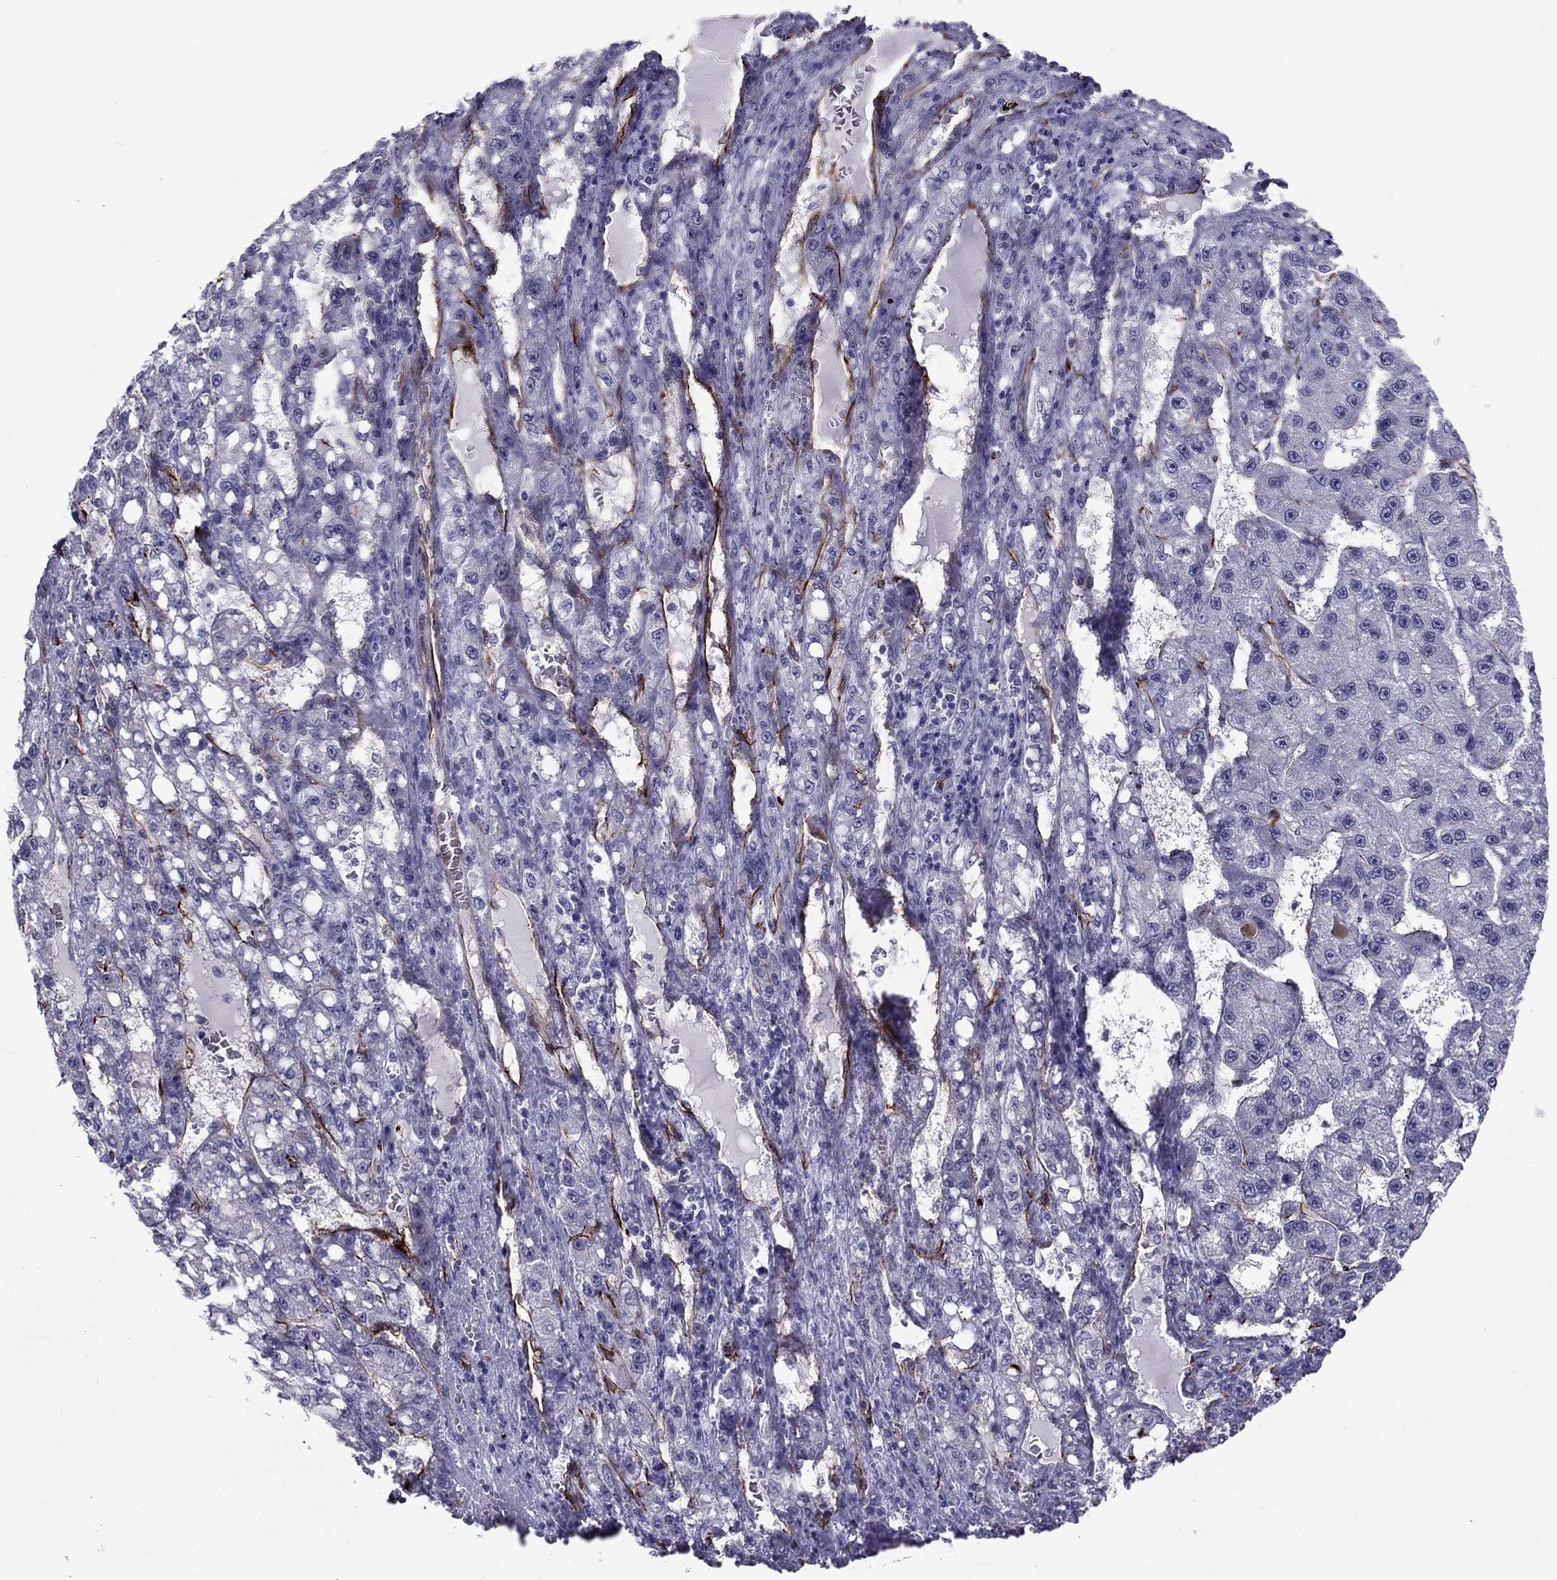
{"staining": {"intensity": "negative", "quantity": "none", "location": "none"}, "tissue": "liver cancer", "cell_type": "Tumor cells", "image_type": "cancer", "snomed": [{"axis": "morphology", "description": "Carcinoma, Hepatocellular, NOS"}, {"axis": "topography", "description": "Liver"}], "caption": "This is an IHC micrograph of liver cancer (hepatocellular carcinoma). There is no expression in tumor cells.", "gene": "ANKS4B", "patient": {"sex": "female", "age": 65}}